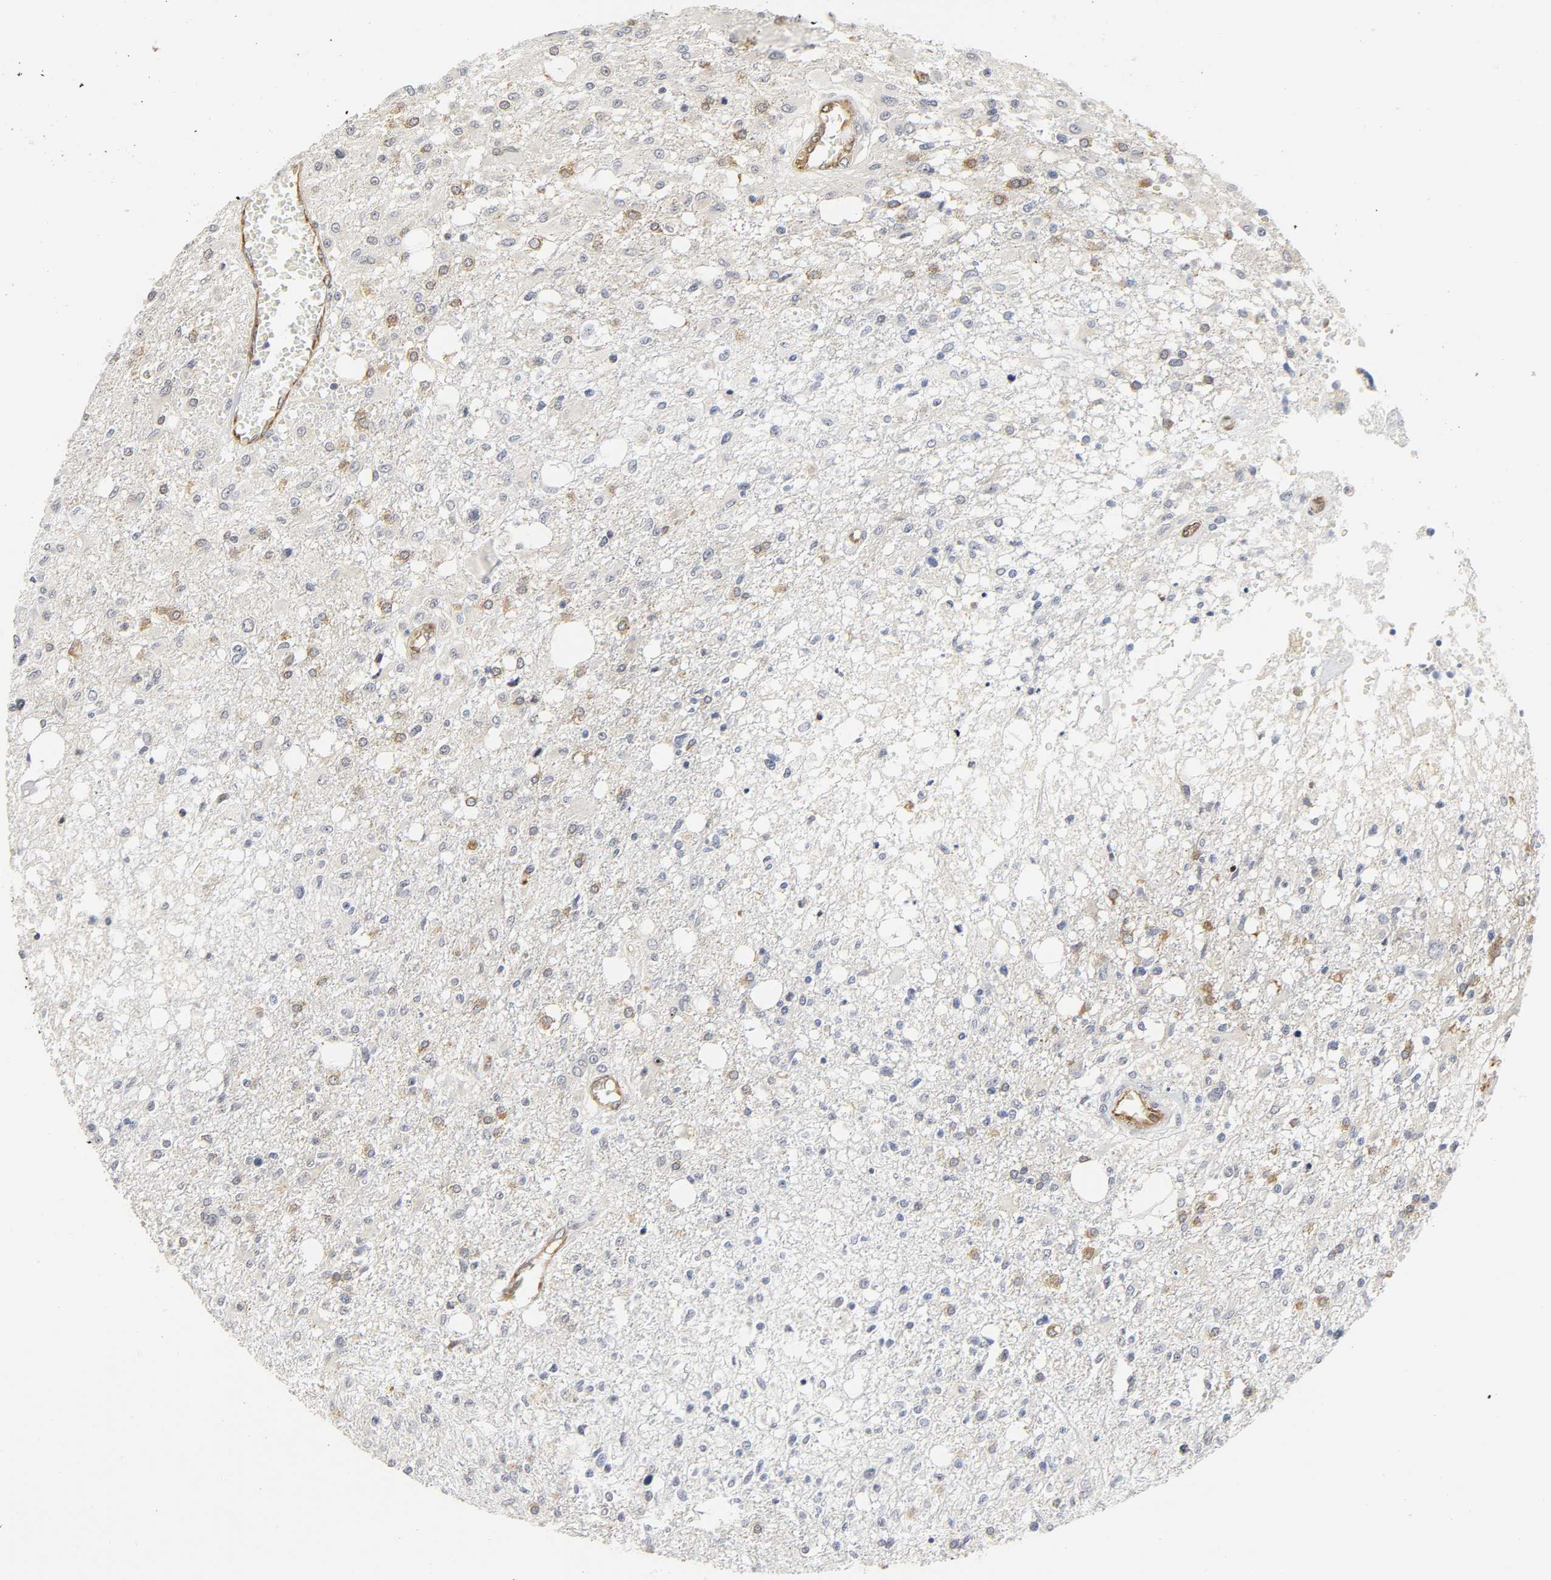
{"staining": {"intensity": "moderate", "quantity": "<25%", "location": "cytoplasmic/membranous"}, "tissue": "glioma", "cell_type": "Tumor cells", "image_type": "cancer", "snomed": [{"axis": "morphology", "description": "Glioma, malignant, High grade"}, {"axis": "topography", "description": "Cerebral cortex"}], "caption": "Immunohistochemical staining of glioma demonstrates moderate cytoplasmic/membranous protein expression in approximately <25% of tumor cells. (DAB IHC, brown staining for protein, blue staining for nuclei).", "gene": "DOCK1", "patient": {"sex": "male", "age": 76}}